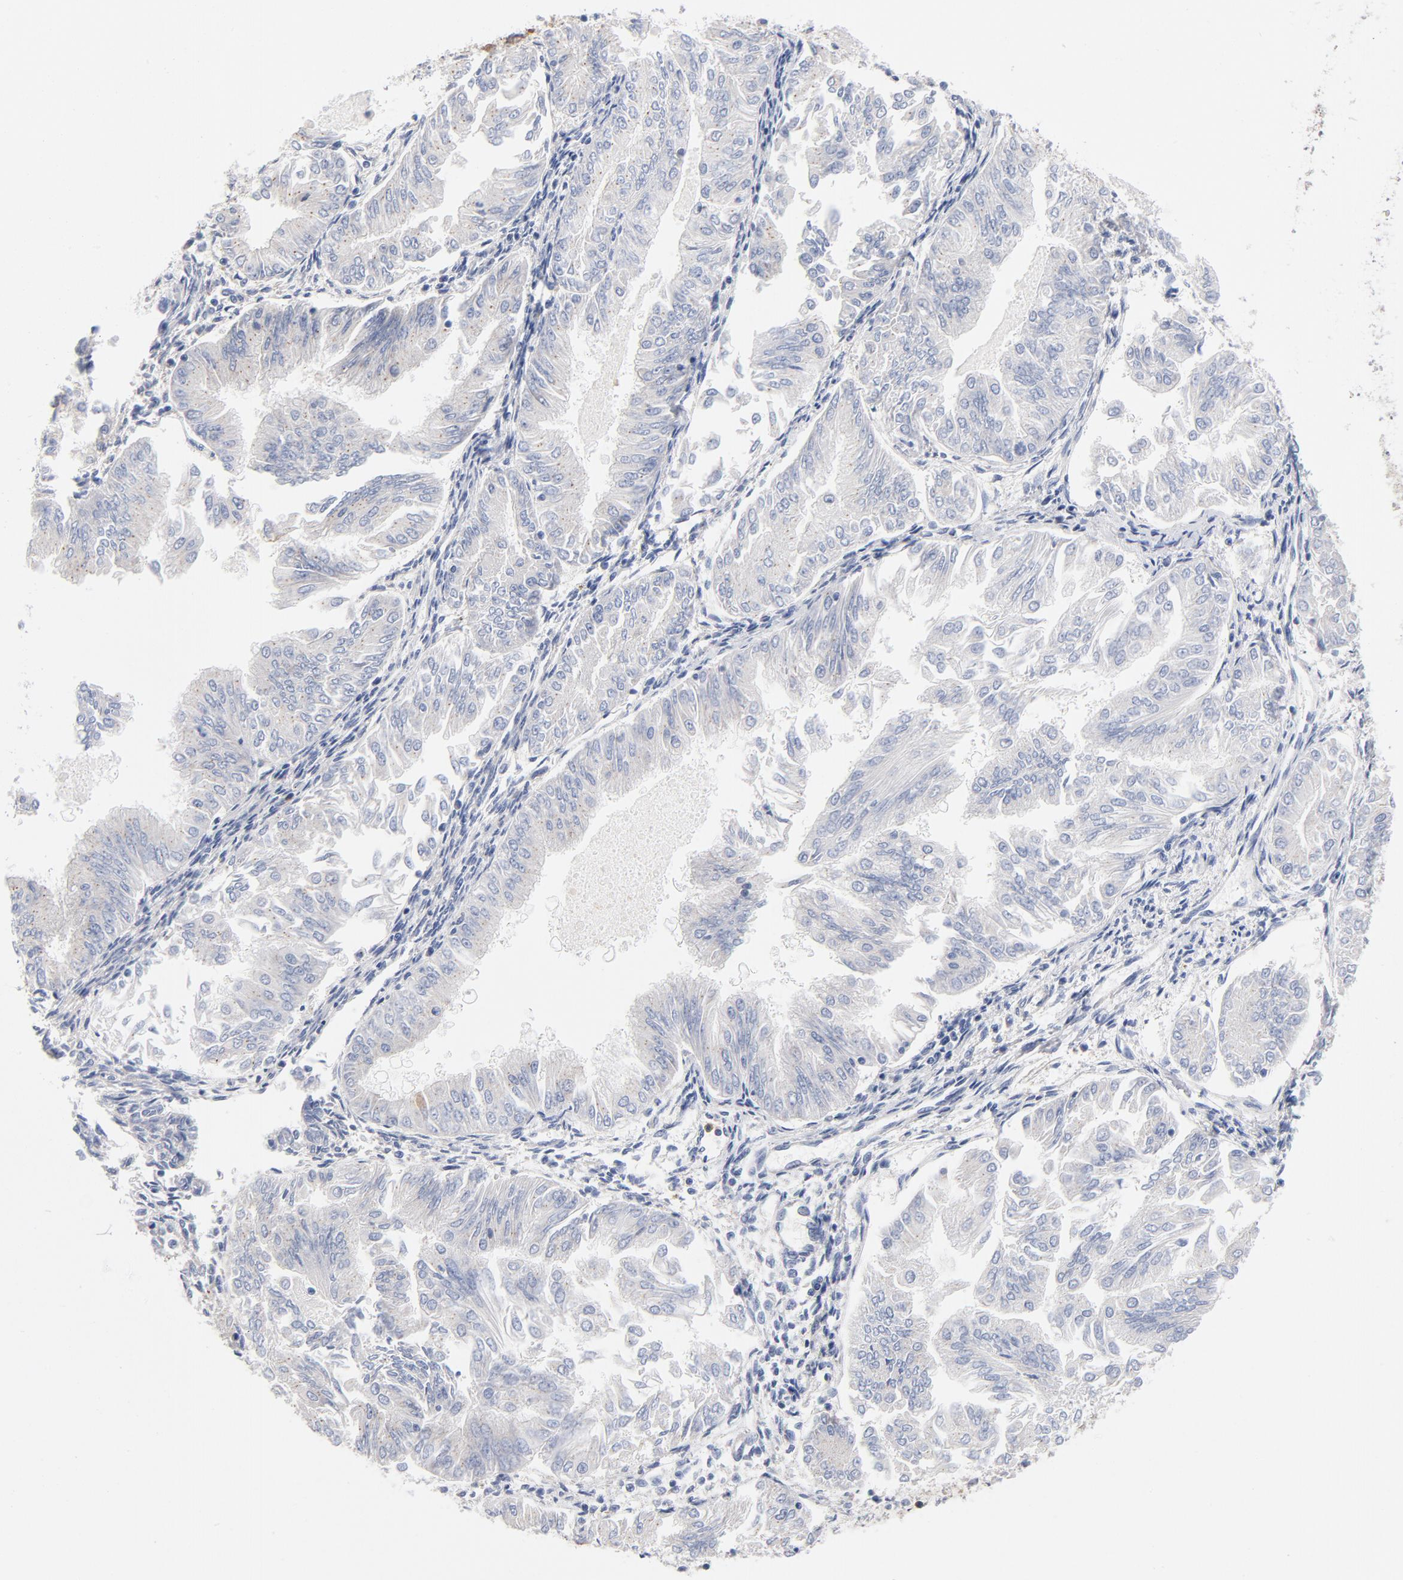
{"staining": {"intensity": "negative", "quantity": "none", "location": "none"}, "tissue": "endometrial cancer", "cell_type": "Tumor cells", "image_type": "cancer", "snomed": [{"axis": "morphology", "description": "Adenocarcinoma, NOS"}, {"axis": "topography", "description": "Endometrium"}], "caption": "This is an IHC micrograph of human endometrial cancer (adenocarcinoma). There is no staining in tumor cells.", "gene": "ASMTL", "patient": {"sex": "female", "age": 53}}